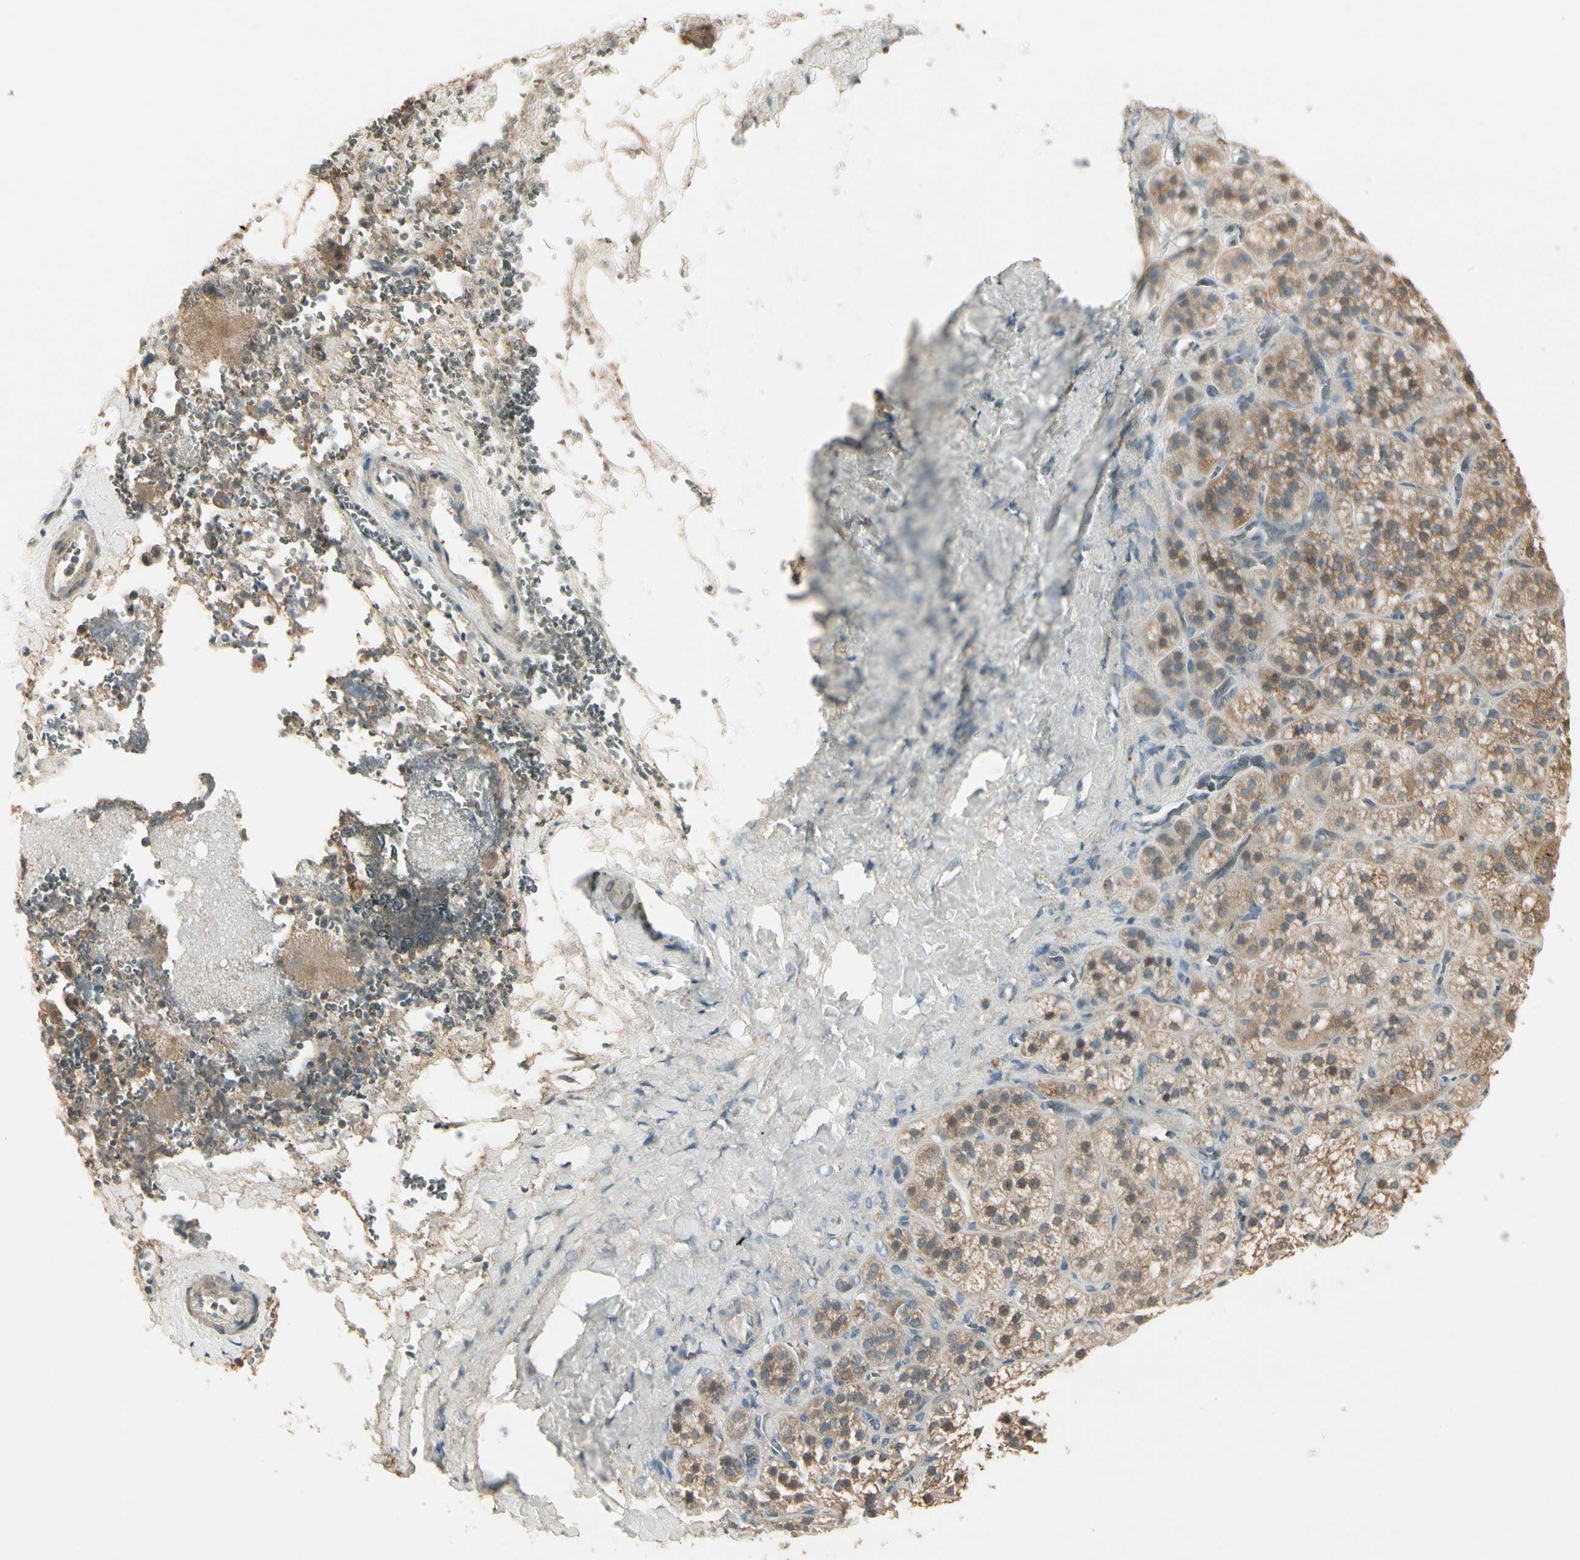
{"staining": {"intensity": "weak", "quantity": ">75%", "location": "cytoplasmic/membranous"}, "tissue": "adrenal gland", "cell_type": "Glandular cells", "image_type": "normal", "snomed": [{"axis": "morphology", "description": "Normal tissue, NOS"}, {"axis": "topography", "description": "Adrenal gland"}], "caption": "IHC image of normal adrenal gland stained for a protein (brown), which exhibits low levels of weak cytoplasmic/membranous staining in about >75% of glandular cells.", "gene": "PLXNA1", "patient": {"sex": "female", "age": 71}}